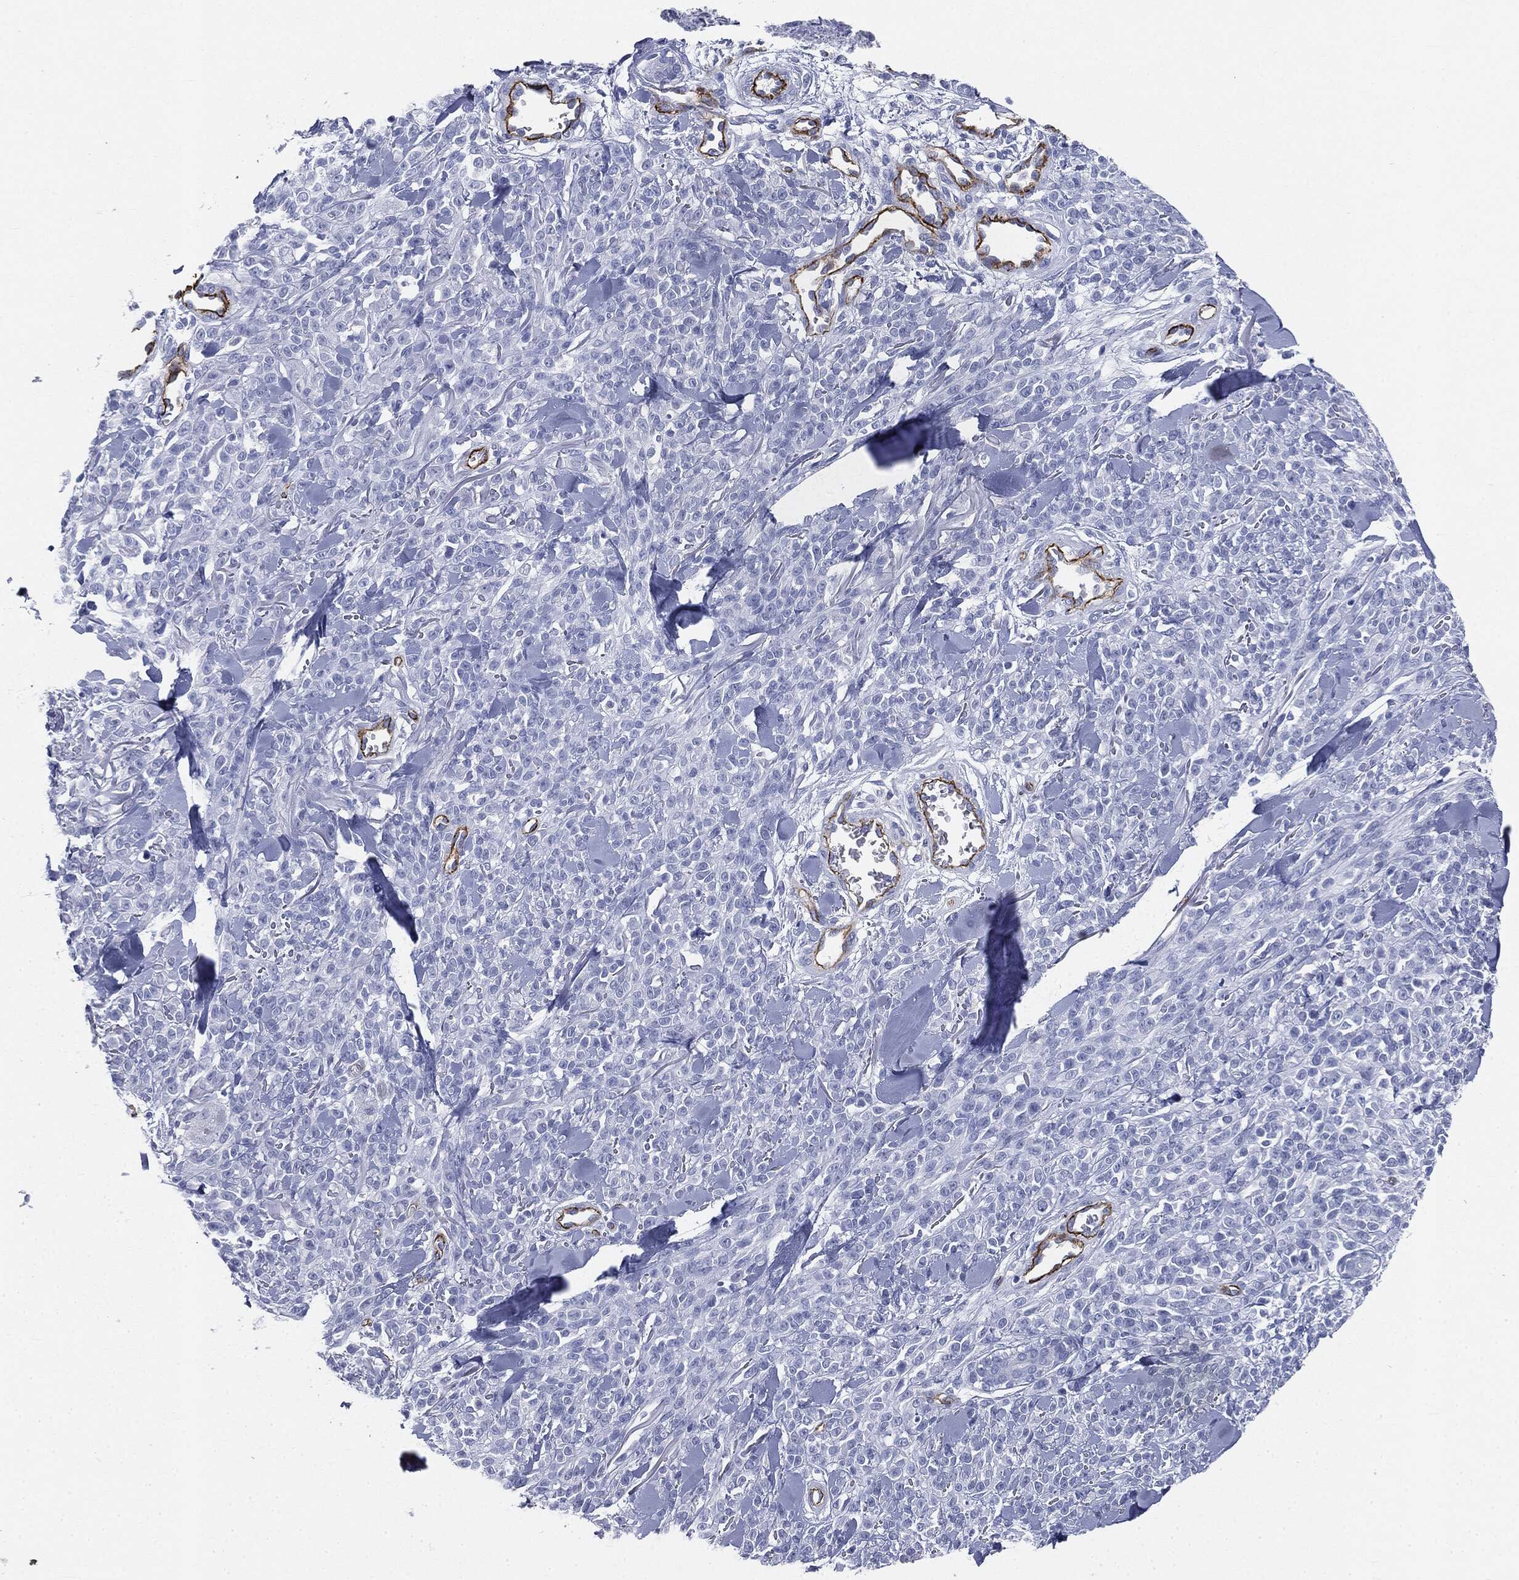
{"staining": {"intensity": "negative", "quantity": "none", "location": "none"}, "tissue": "melanoma", "cell_type": "Tumor cells", "image_type": "cancer", "snomed": [{"axis": "morphology", "description": "Malignant melanoma, NOS"}, {"axis": "topography", "description": "Skin"}, {"axis": "topography", "description": "Skin of trunk"}], "caption": "Tumor cells show no significant staining in melanoma.", "gene": "MUC5AC", "patient": {"sex": "male", "age": 74}}